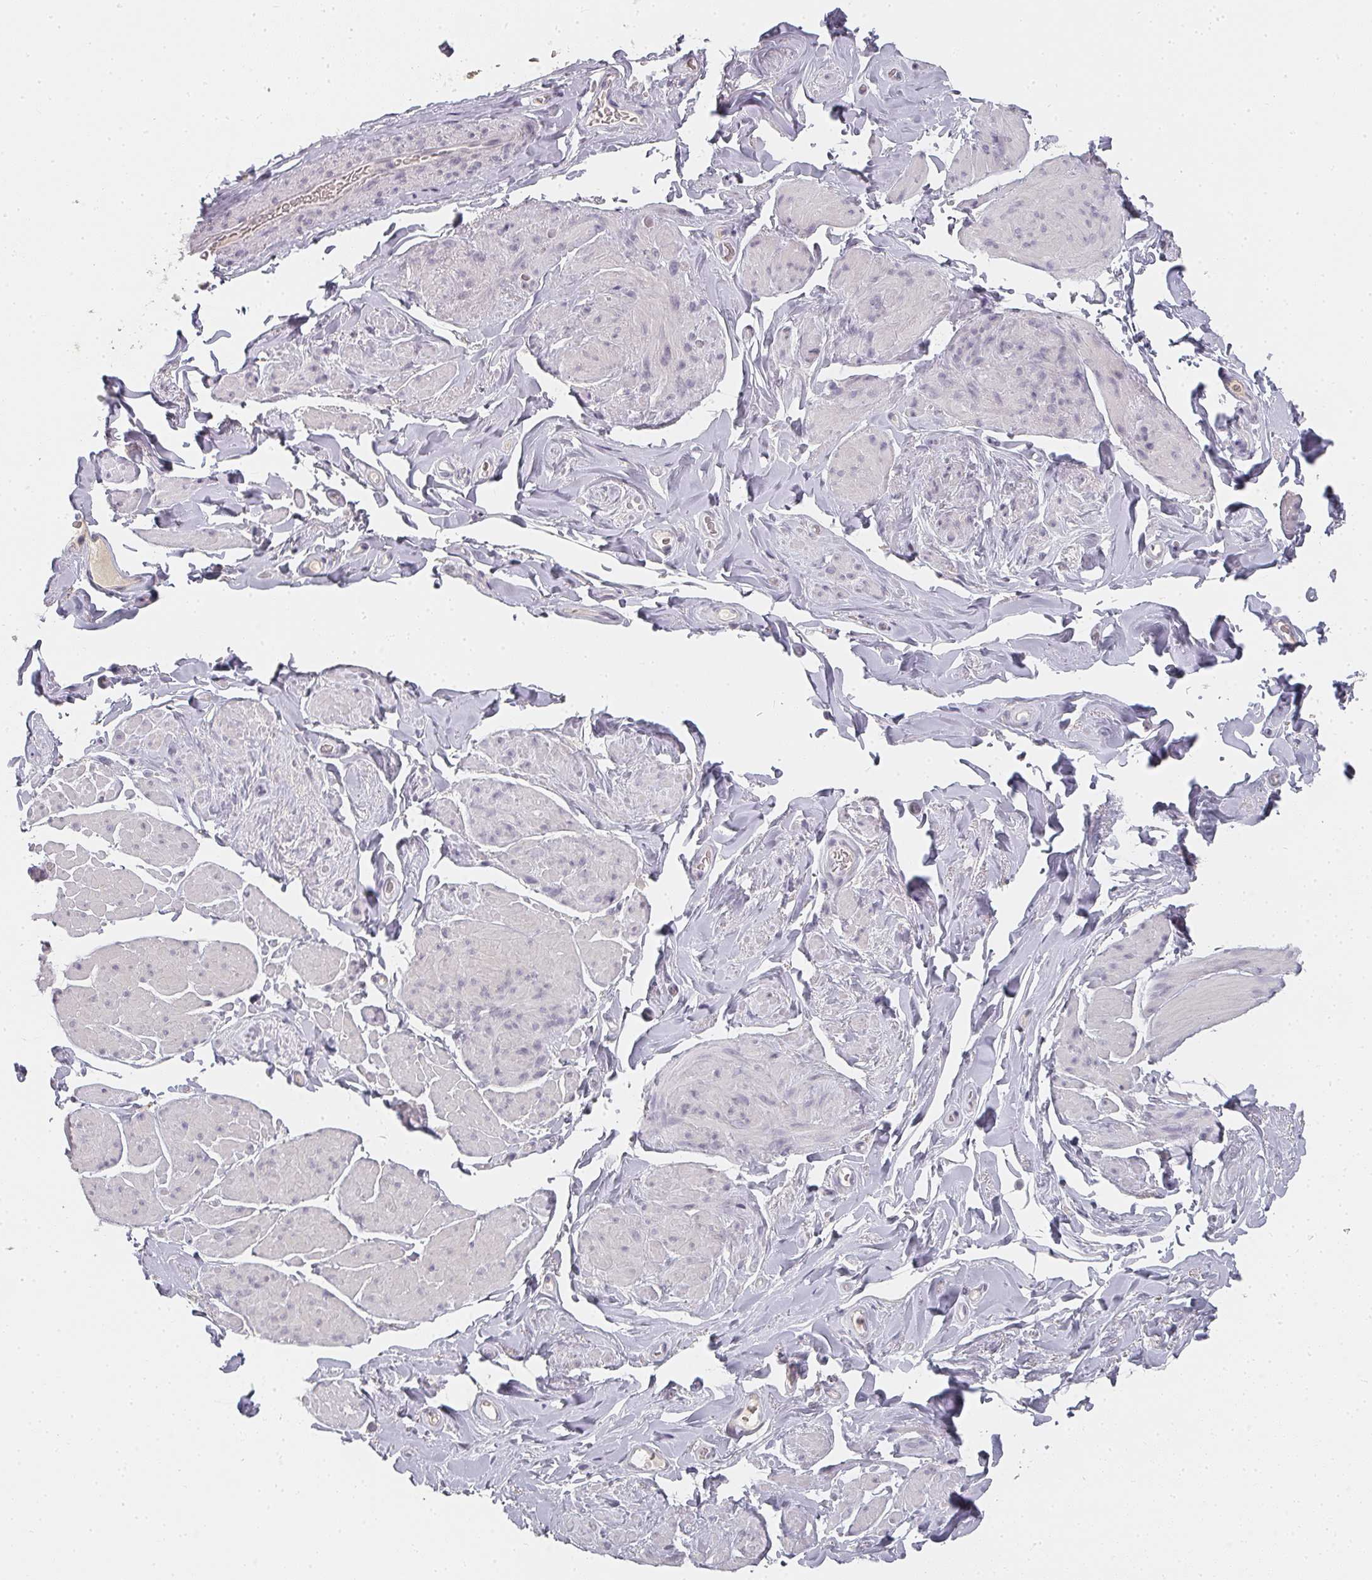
{"staining": {"intensity": "negative", "quantity": "none", "location": "none"}, "tissue": "smooth muscle", "cell_type": "Smooth muscle cells", "image_type": "normal", "snomed": [{"axis": "morphology", "description": "Normal tissue, NOS"}, {"axis": "topography", "description": "Smooth muscle"}, {"axis": "topography", "description": "Peripheral nerve tissue"}], "caption": "Immunohistochemistry (IHC) micrograph of unremarkable smooth muscle: human smooth muscle stained with DAB reveals no significant protein expression in smooth muscle cells.", "gene": "SHISA2", "patient": {"sex": "male", "age": 69}}